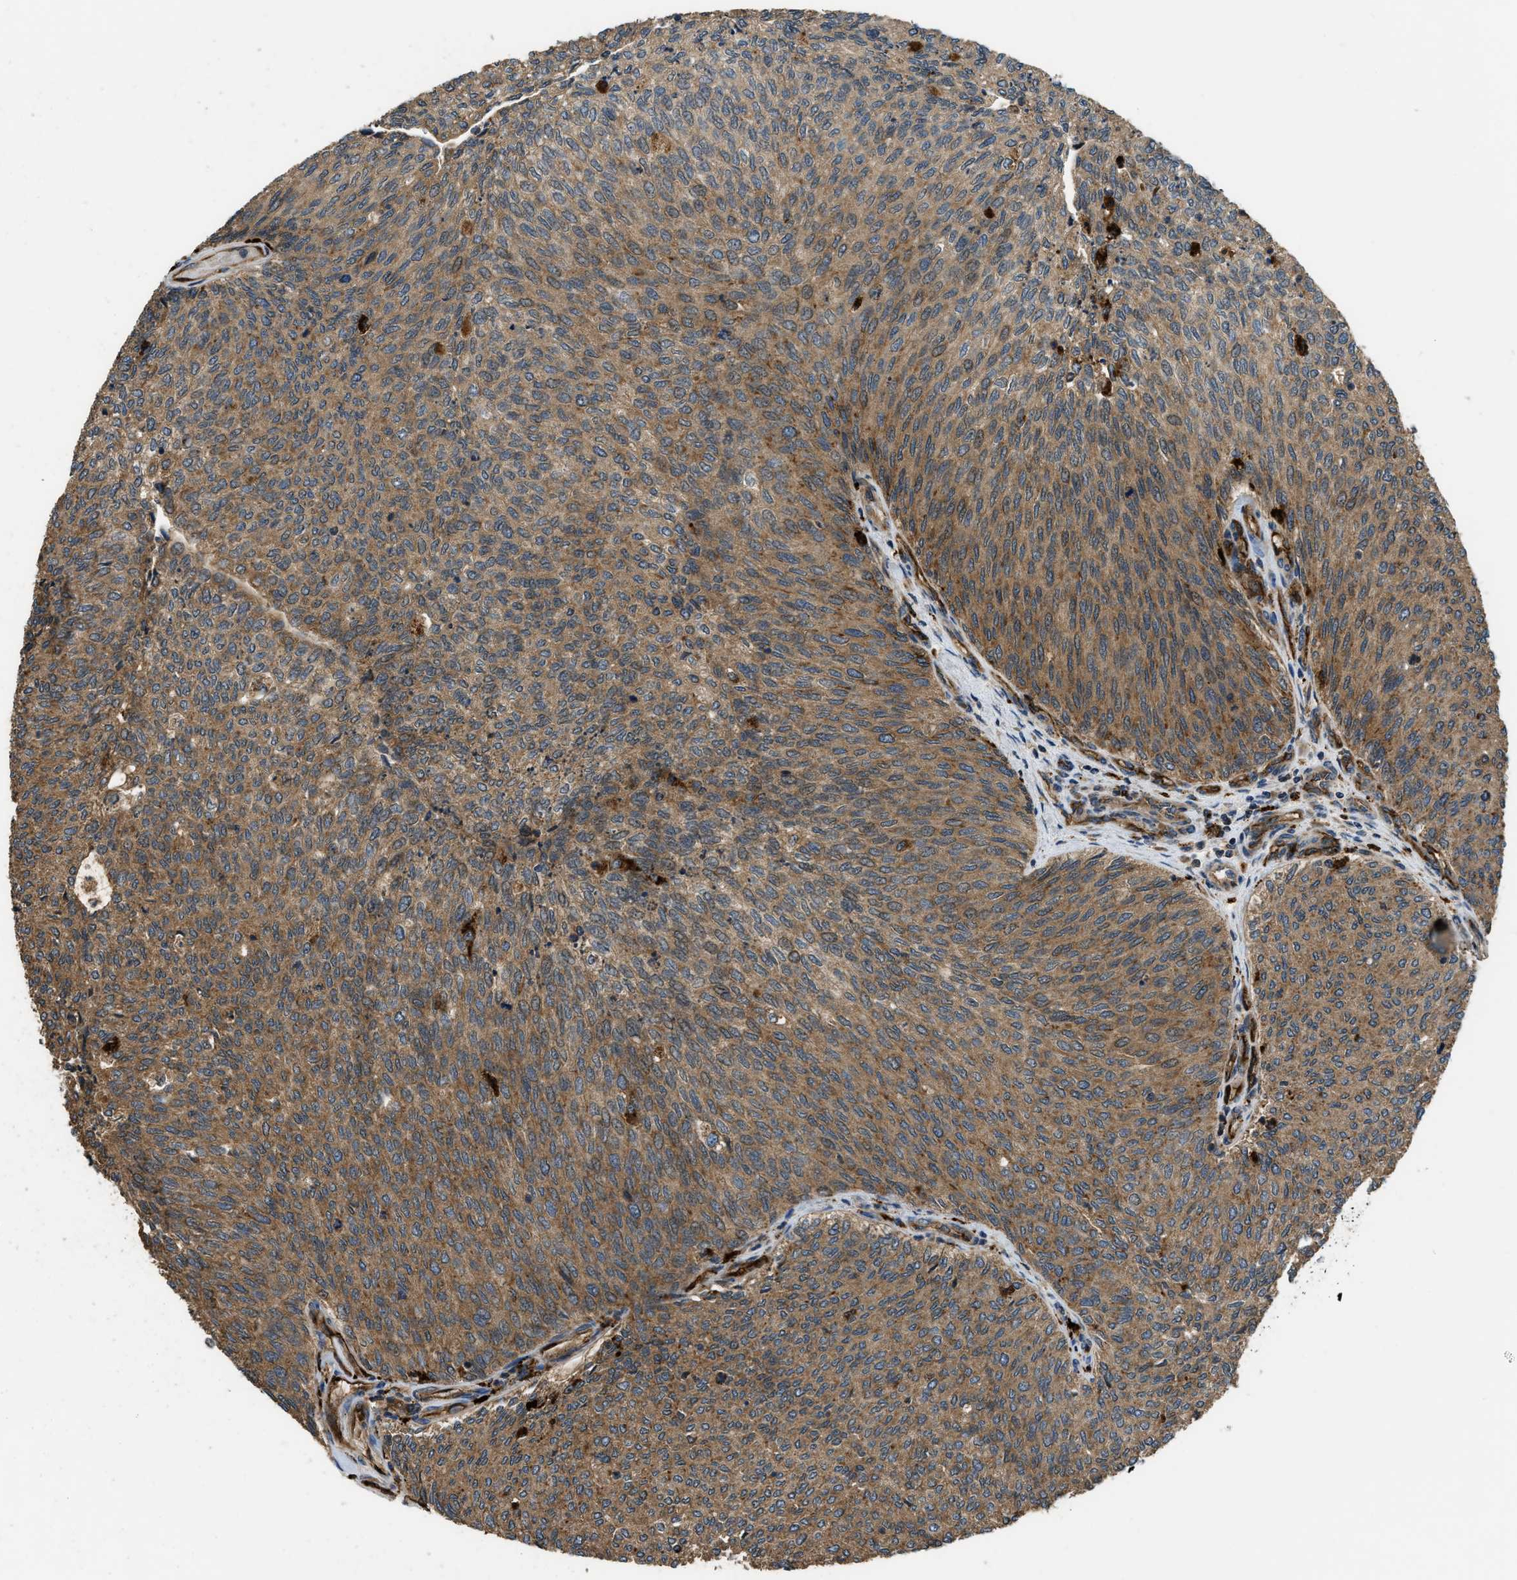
{"staining": {"intensity": "moderate", "quantity": ">75%", "location": "cytoplasmic/membranous"}, "tissue": "urothelial cancer", "cell_type": "Tumor cells", "image_type": "cancer", "snomed": [{"axis": "morphology", "description": "Urothelial carcinoma, Low grade"}, {"axis": "topography", "description": "Urinary bladder"}], "caption": "Immunohistochemical staining of urothelial carcinoma (low-grade) exhibits medium levels of moderate cytoplasmic/membranous protein positivity in approximately >75% of tumor cells.", "gene": "GGH", "patient": {"sex": "female", "age": 79}}